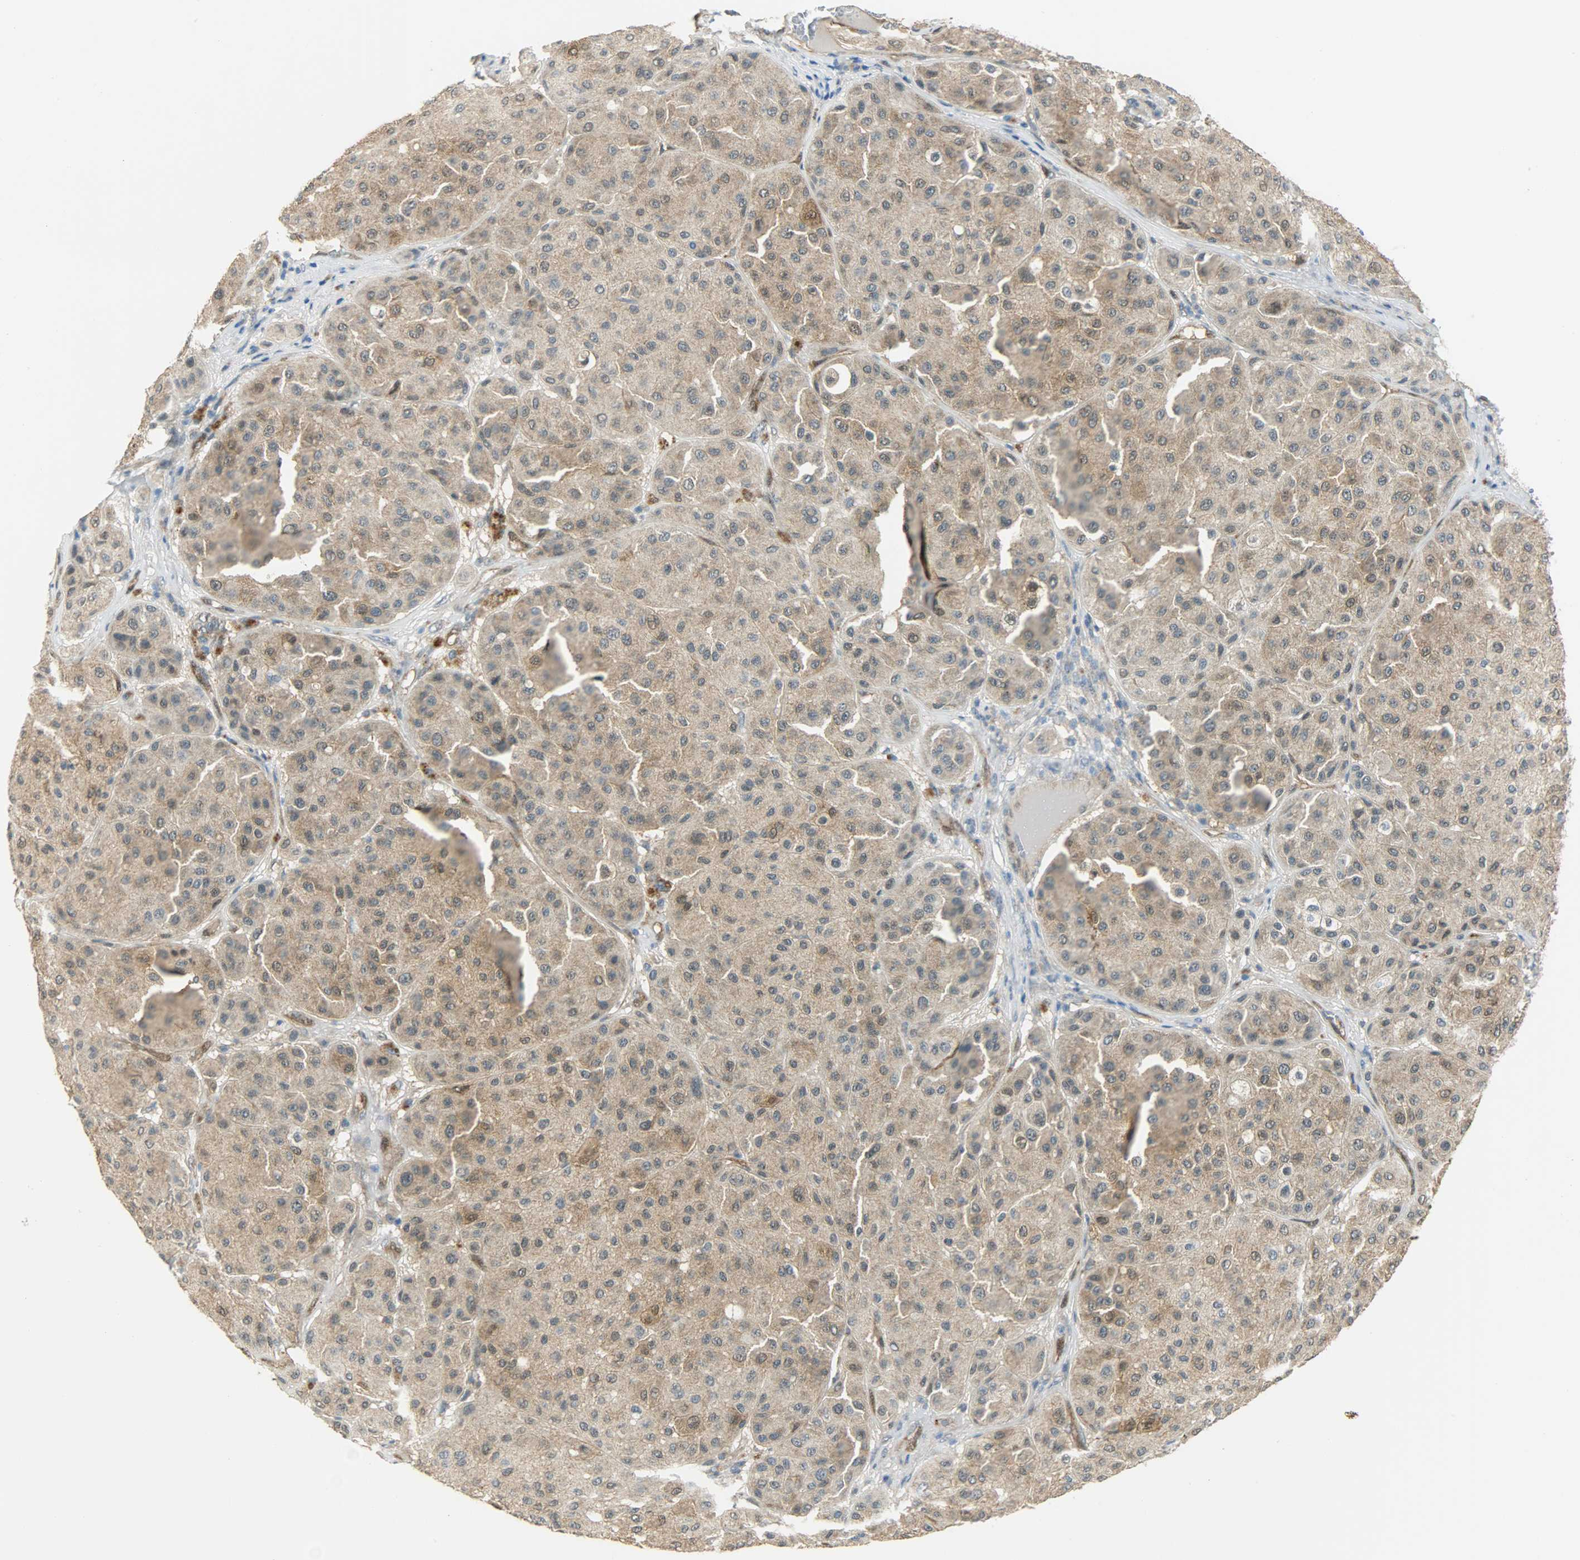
{"staining": {"intensity": "weak", "quantity": ">75%", "location": "cytoplasmic/membranous"}, "tissue": "melanoma", "cell_type": "Tumor cells", "image_type": "cancer", "snomed": [{"axis": "morphology", "description": "Normal tissue, NOS"}, {"axis": "morphology", "description": "Malignant melanoma, Metastatic site"}, {"axis": "topography", "description": "Skin"}], "caption": "Brown immunohistochemical staining in melanoma shows weak cytoplasmic/membranous expression in about >75% of tumor cells.", "gene": "FKBP1A", "patient": {"sex": "male", "age": 41}}